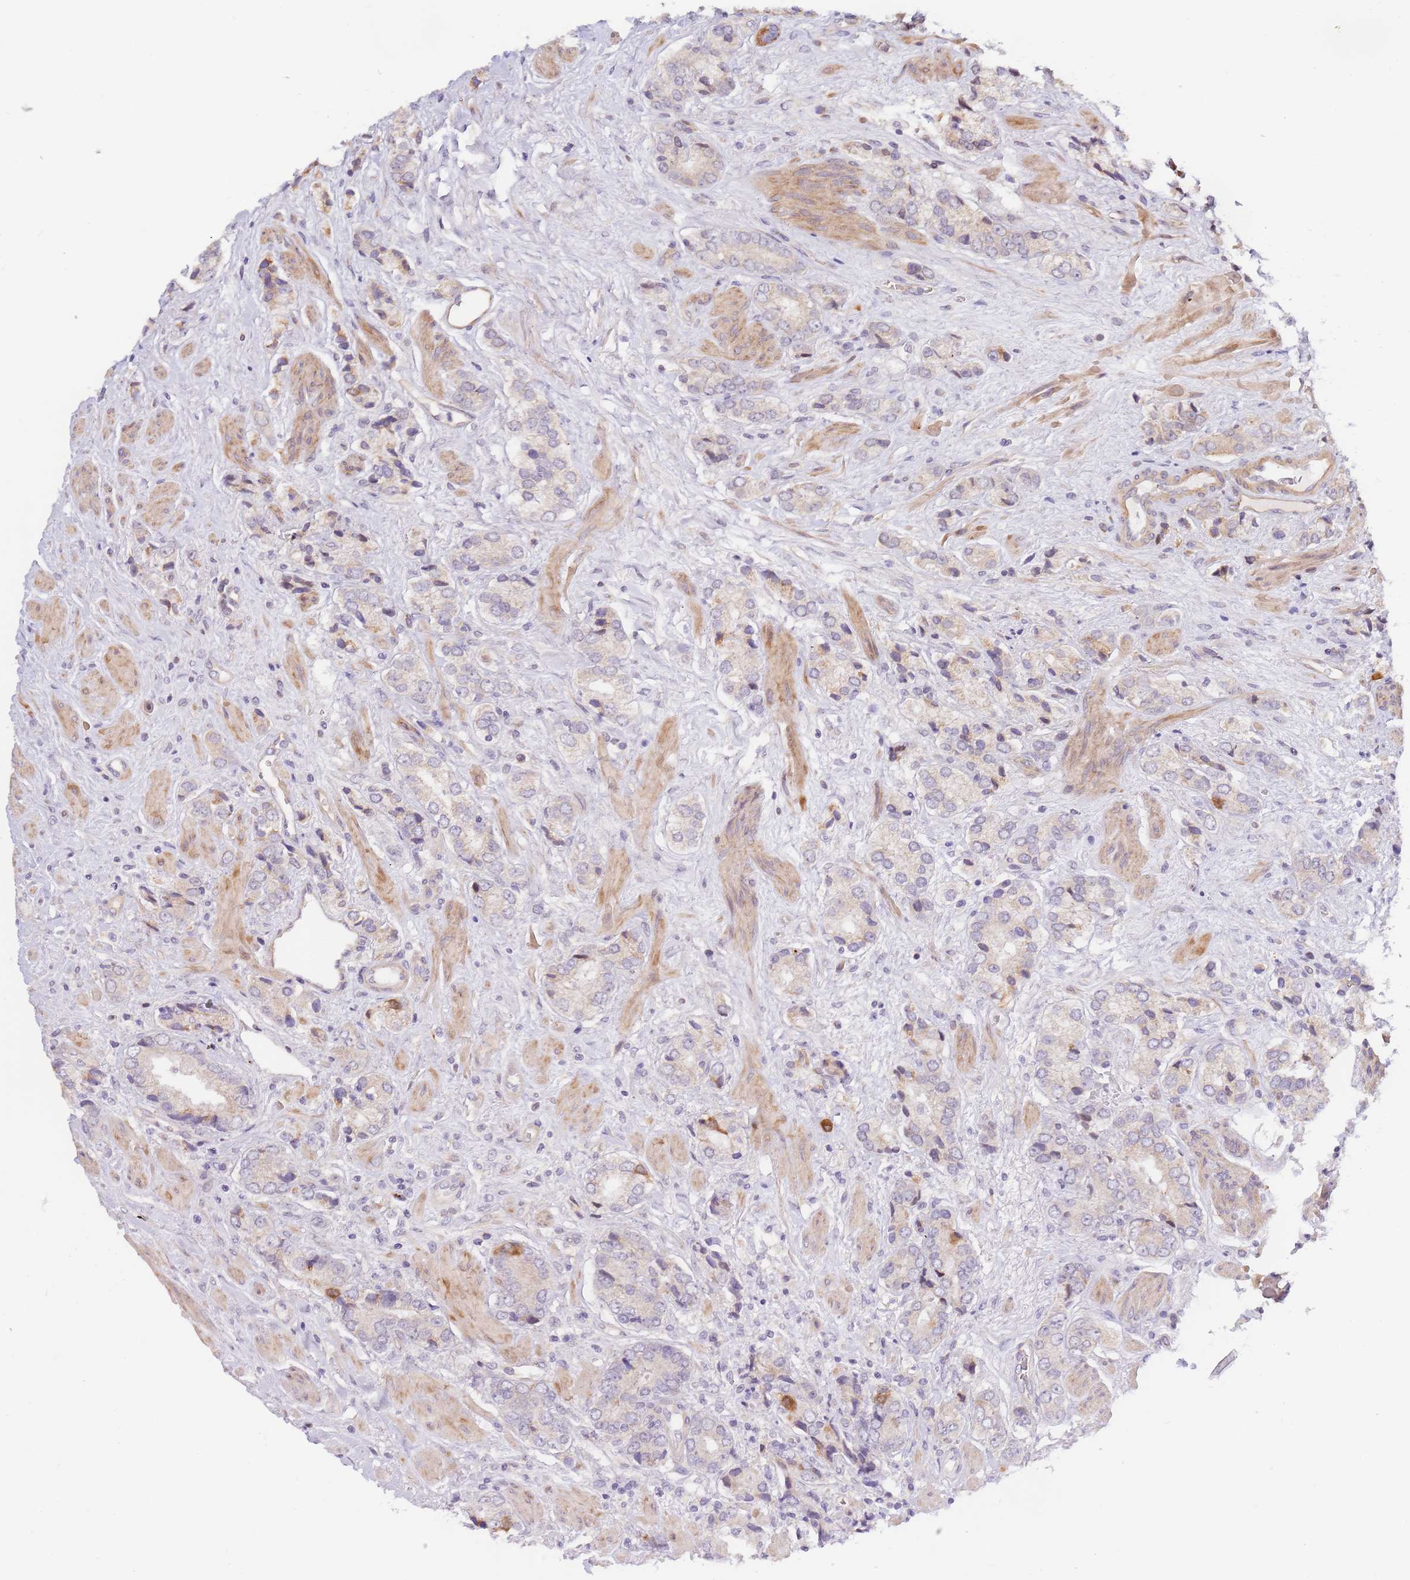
{"staining": {"intensity": "weak", "quantity": "<25%", "location": "cytoplasmic/membranous"}, "tissue": "prostate cancer", "cell_type": "Tumor cells", "image_type": "cancer", "snomed": [{"axis": "morphology", "description": "Adenocarcinoma, High grade"}, {"axis": "topography", "description": "Prostate and seminal vesicle, NOS"}], "caption": "Immunohistochemistry (IHC) photomicrograph of neoplastic tissue: human prostate cancer (high-grade adenocarcinoma) stained with DAB shows no significant protein staining in tumor cells.", "gene": "HAUS3", "patient": {"sex": "male", "age": 64}}